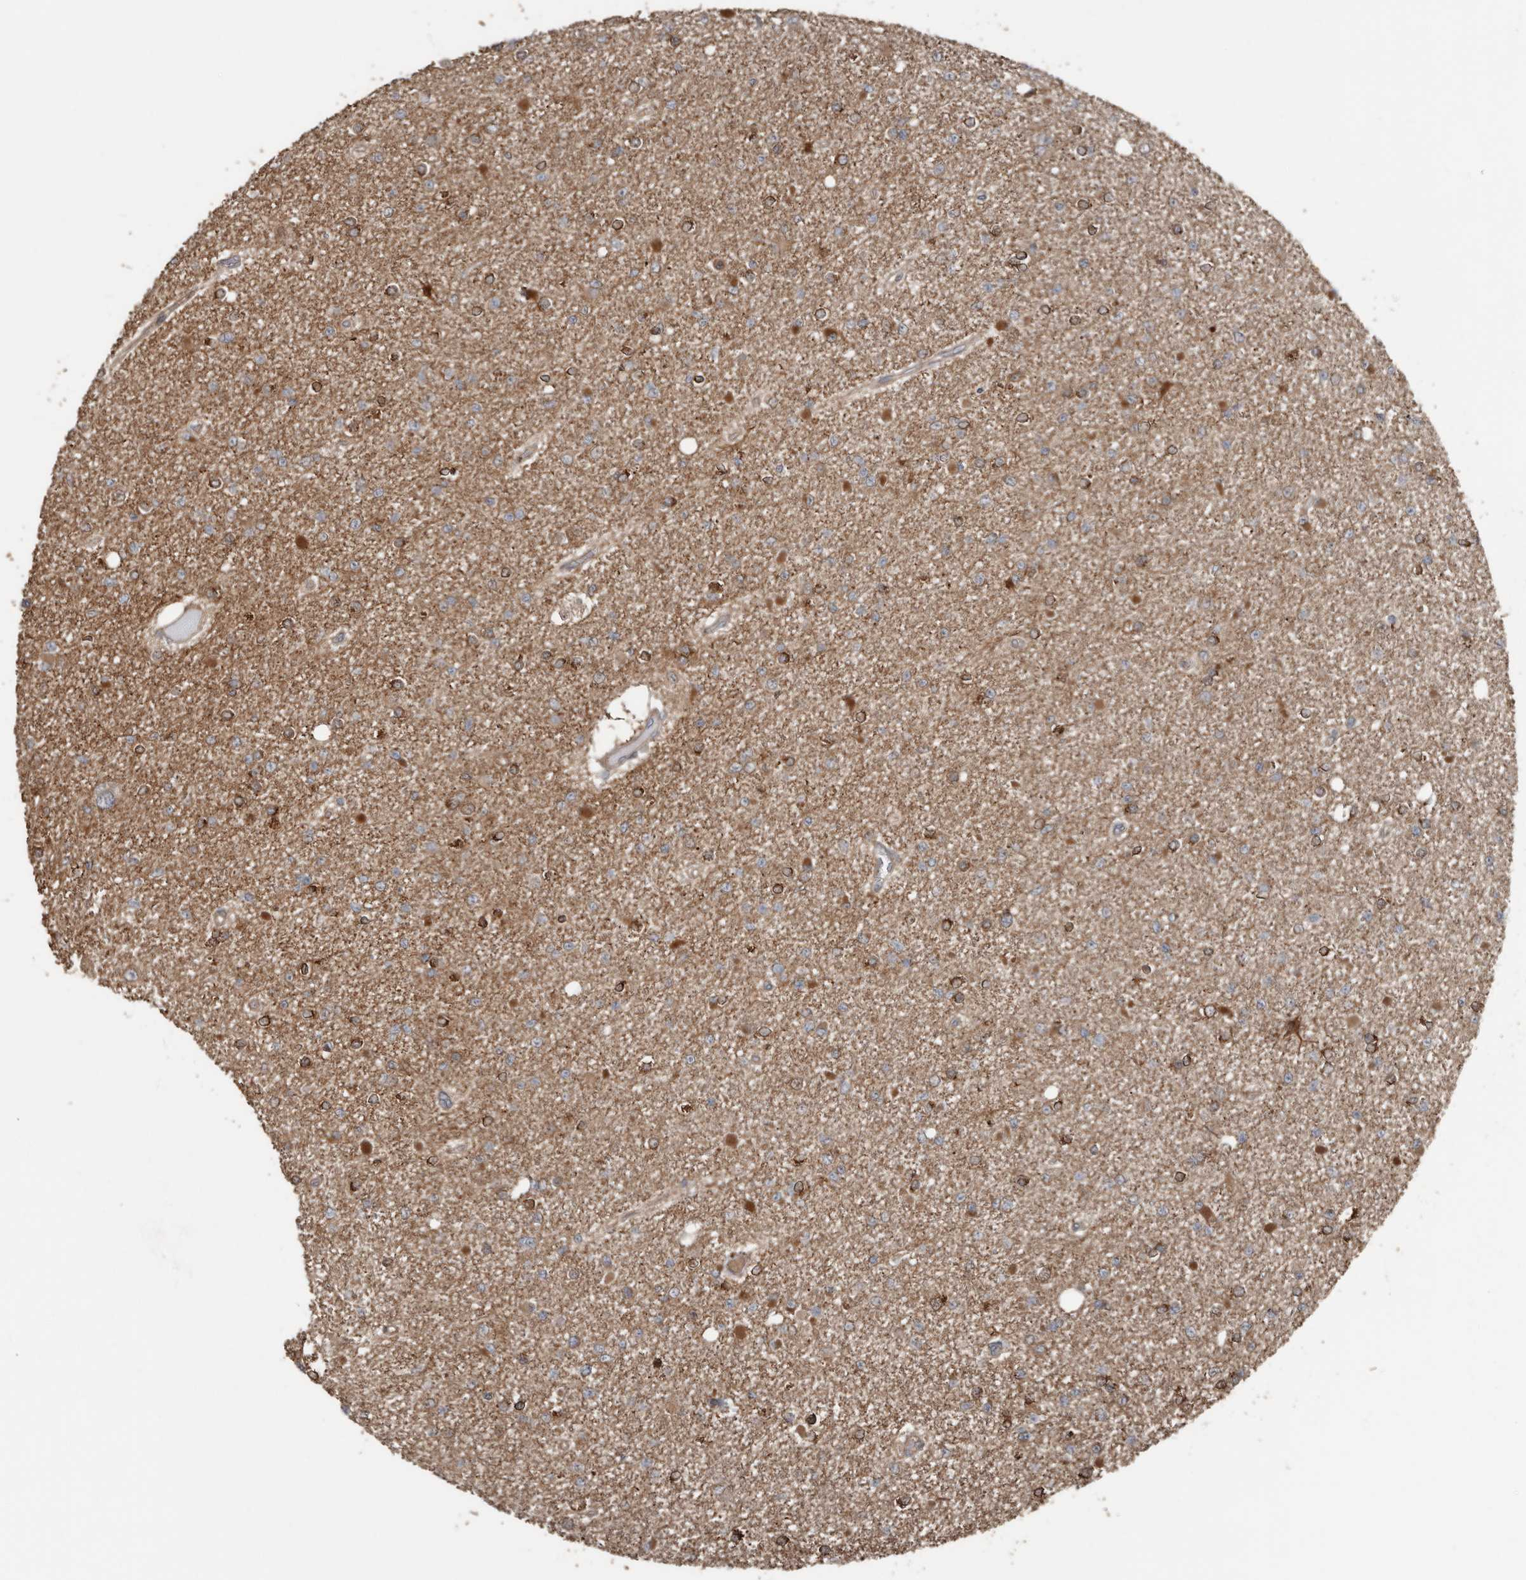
{"staining": {"intensity": "moderate", "quantity": ">75%", "location": "cytoplasmic/membranous"}, "tissue": "glioma", "cell_type": "Tumor cells", "image_type": "cancer", "snomed": [{"axis": "morphology", "description": "Glioma, malignant, Low grade"}, {"axis": "topography", "description": "Brain"}], "caption": "High-power microscopy captured an immunohistochemistry histopathology image of malignant glioma (low-grade), revealing moderate cytoplasmic/membranous expression in approximately >75% of tumor cells.", "gene": "EXOC3L1", "patient": {"sex": "female", "age": 22}}